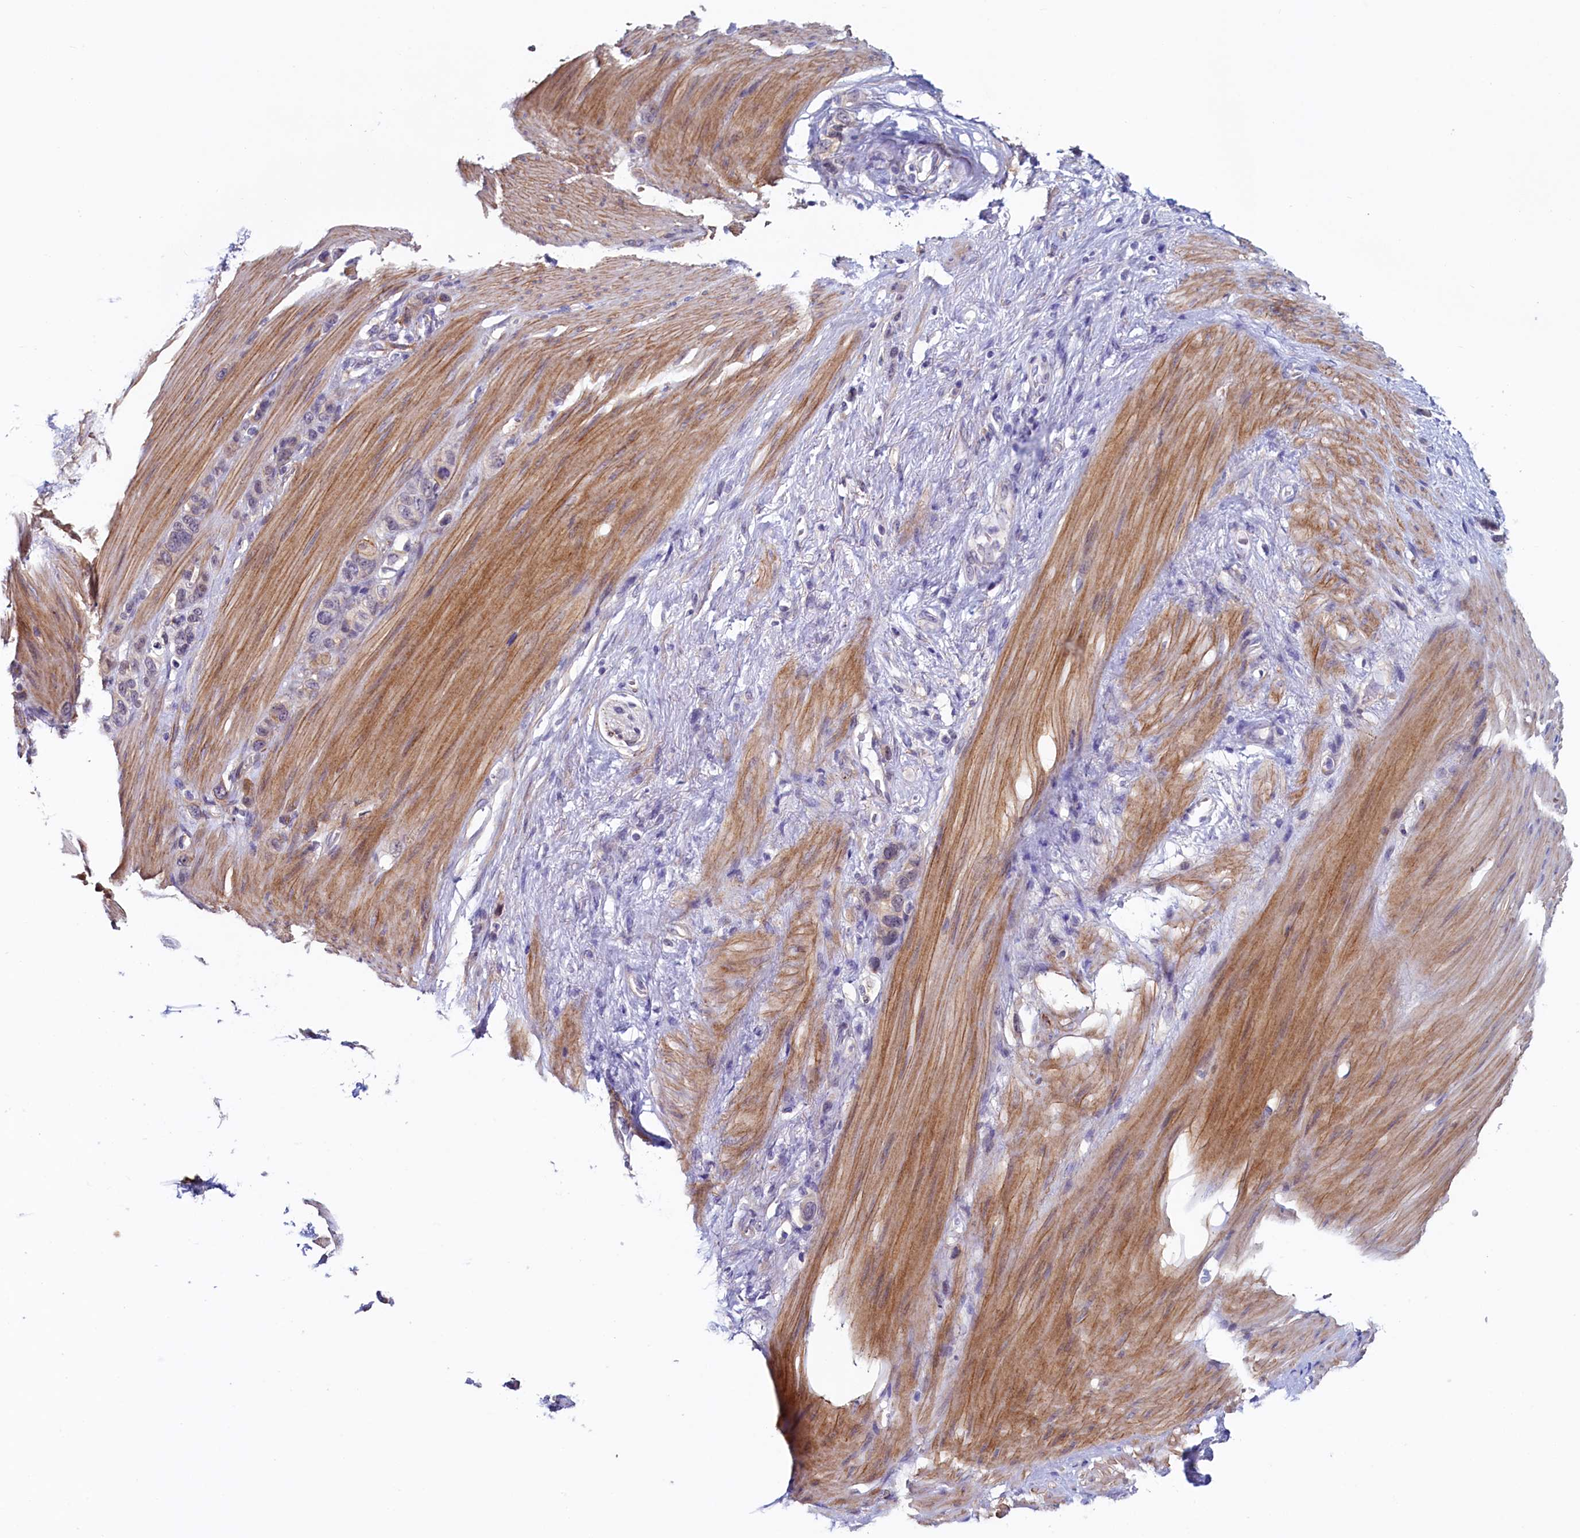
{"staining": {"intensity": "weak", "quantity": "<25%", "location": "cytoplasmic/membranous"}, "tissue": "stomach cancer", "cell_type": "Tumor cells", "image_type": "cancer", "snomed": [{"axis": "morphology", "description": "Adenocarcinoma, NOS"}, {"axis": "morphology", "description": "Adenocarcinoma, High grade"}, {"axis": "topography", "description": "Stomach, upper"}, {"axis": "topography", "description": "Stomach, lower"}], "caption": "Adenocarcinoma (stomach) was stained to show a protein in brown. There is no significant expression in tumor cells.", "gene": "PACSIN3", "patient": {"sex": "female", "age": 65}}